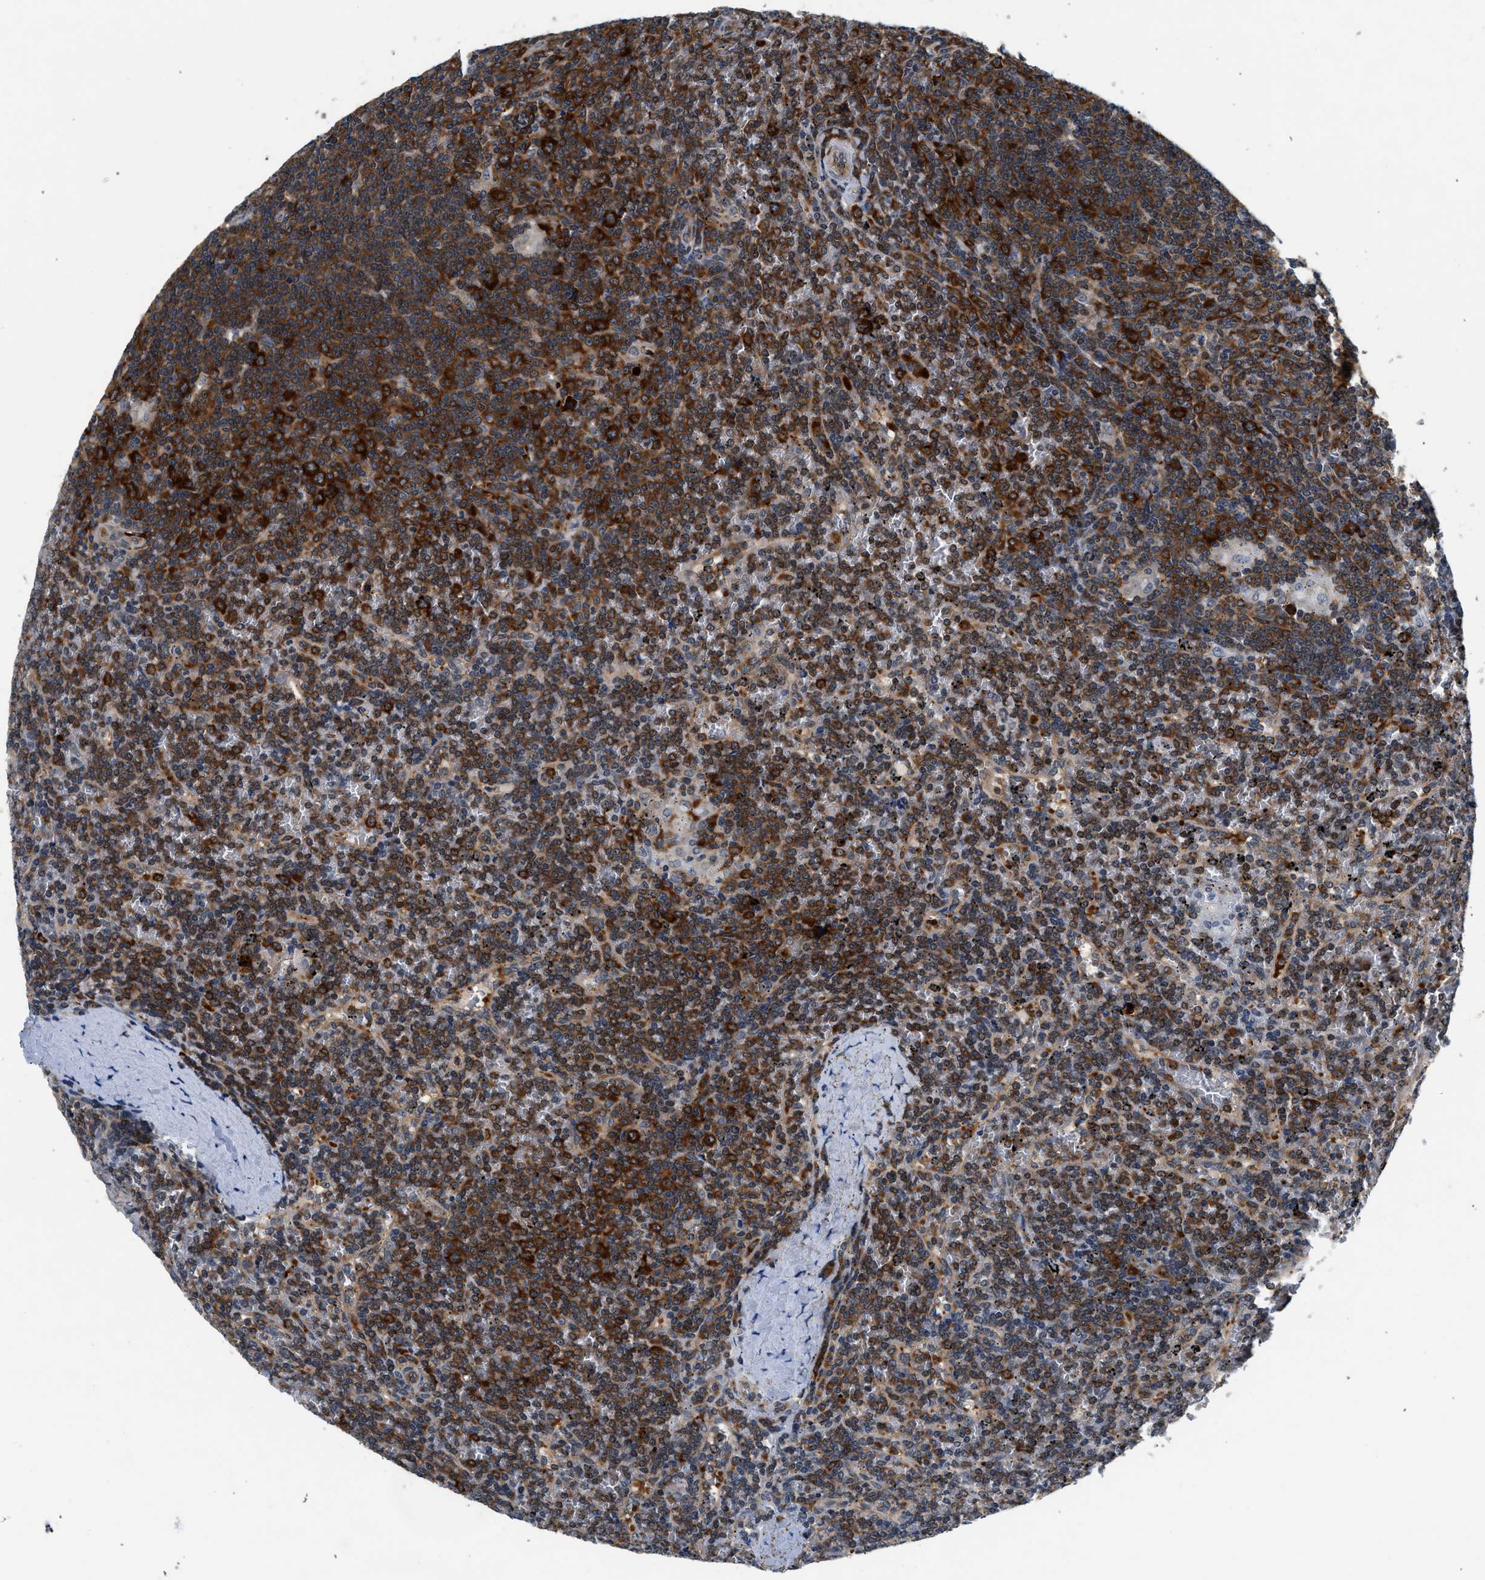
{"staining": {"intensity": "strong", "quantity": ">75%", "location": "cytoplasmic/membranous"}, "tissue": "lymphoma", "cell_type": "Tumor cells", "image_type": "cancer", "snomed": [{"axis": "morphology", "description": "Malignant lymphoma, non-Hodgkin's type, Low grade"}, {"axis": "topography", "description": "Spleen"}], "caption": "Low-grade malignant lymphoma, non-Hodgkin's type stained with a protein marker reveals strong staining in tumor cells.", "gene": "PA2G4", "patient": {"sex": "female", "age": 19}}